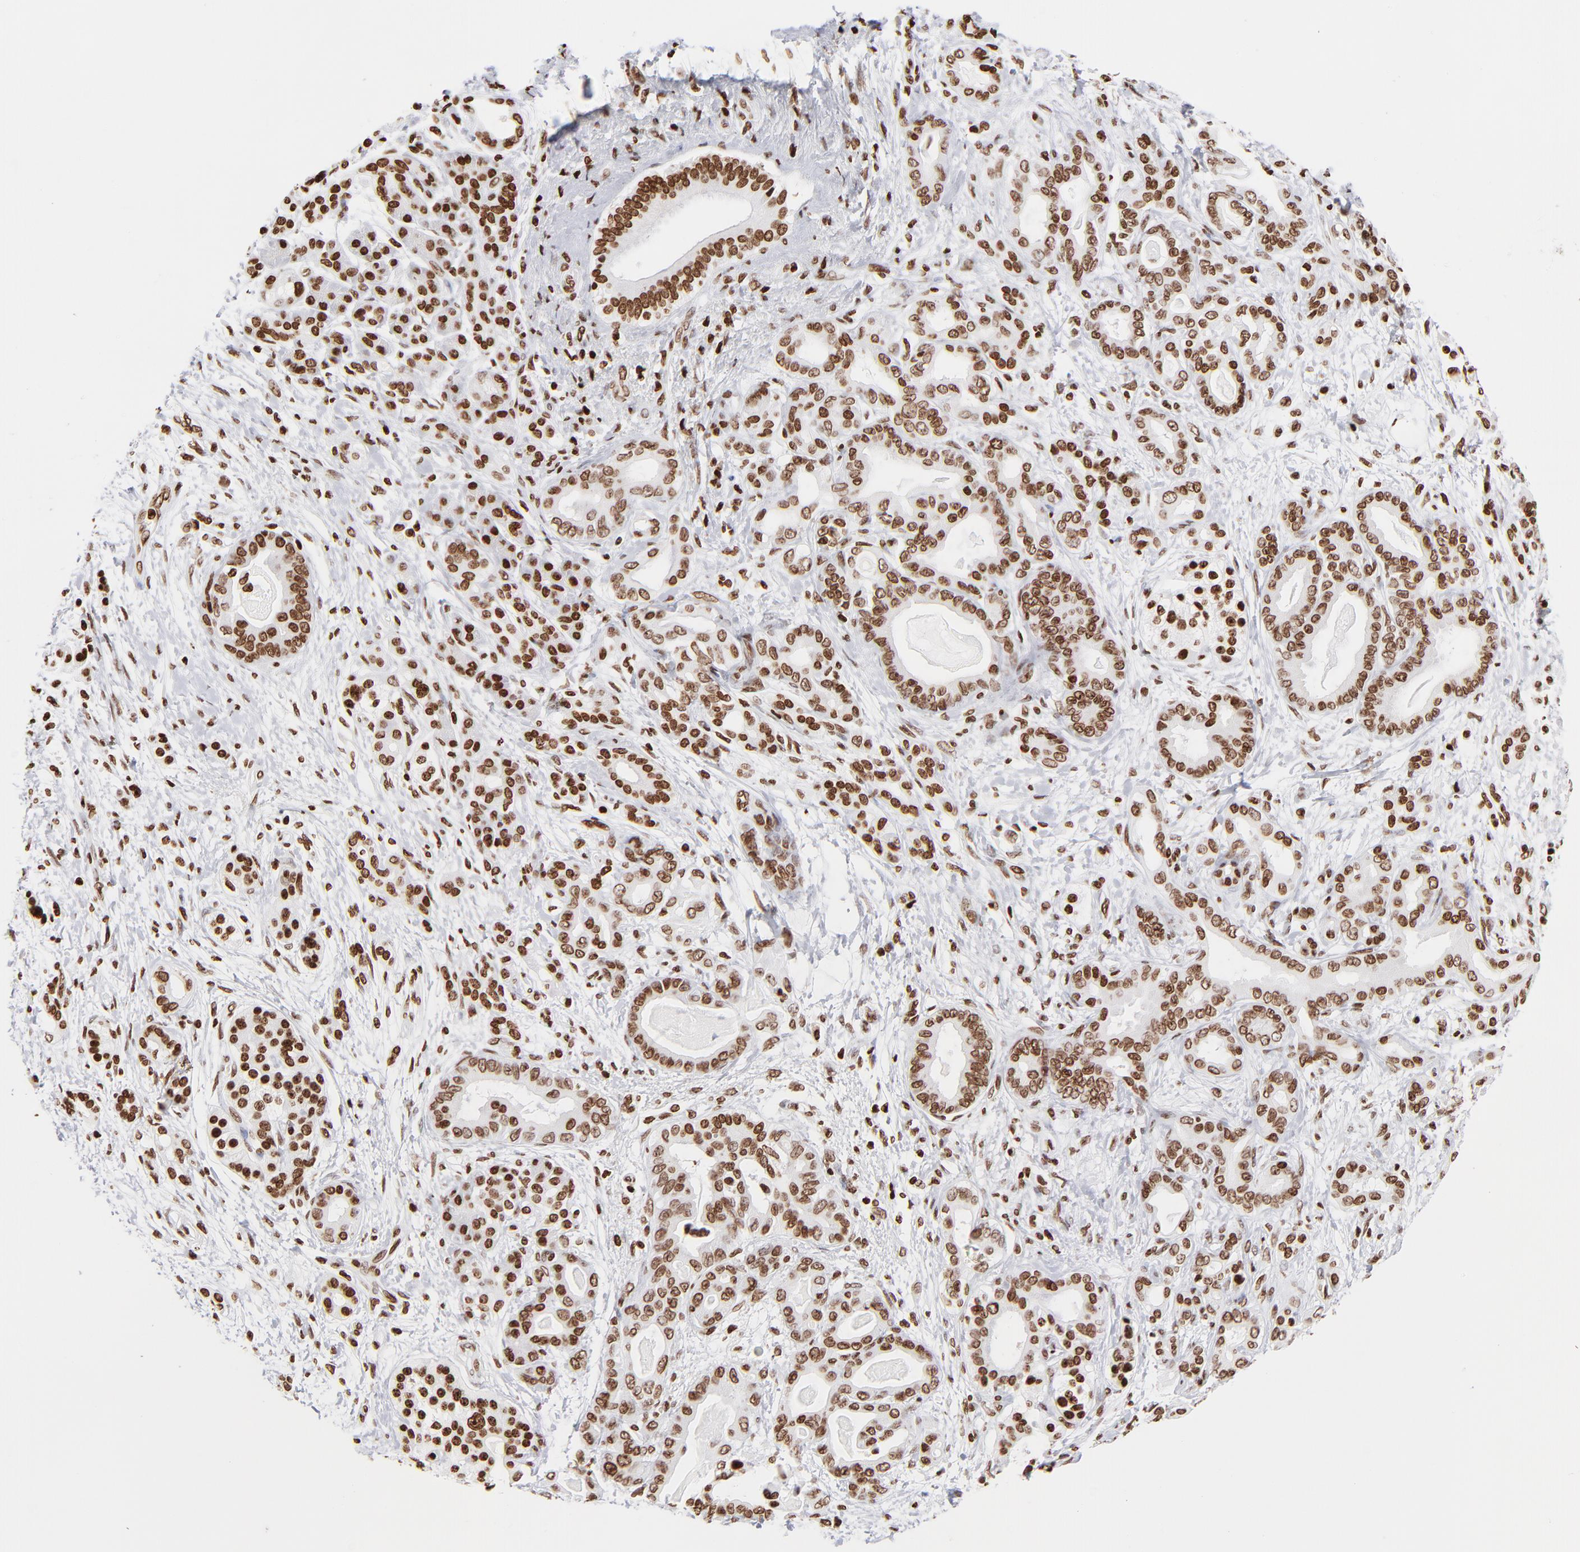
{"staining": {"intensity": "strong", "quantity": ">75%", "location": "nuclear"}, "tissue": "pancreatic cancer", "cell_type": "Tumor cells", "image_type": "cancer", "snomed": [{"axis": "morphology", "description": "Adenocarcinoma, NOS"}, {"axis": "topography", "description": "Pancreas"}], "caption": "Strong nuclear expression is appreciated in approximately >75% of tumor cells in pancreatic cancer (adenocarcinoma).", "gene": "RTL4", "patient": {"sex": "male", "age": 63}}